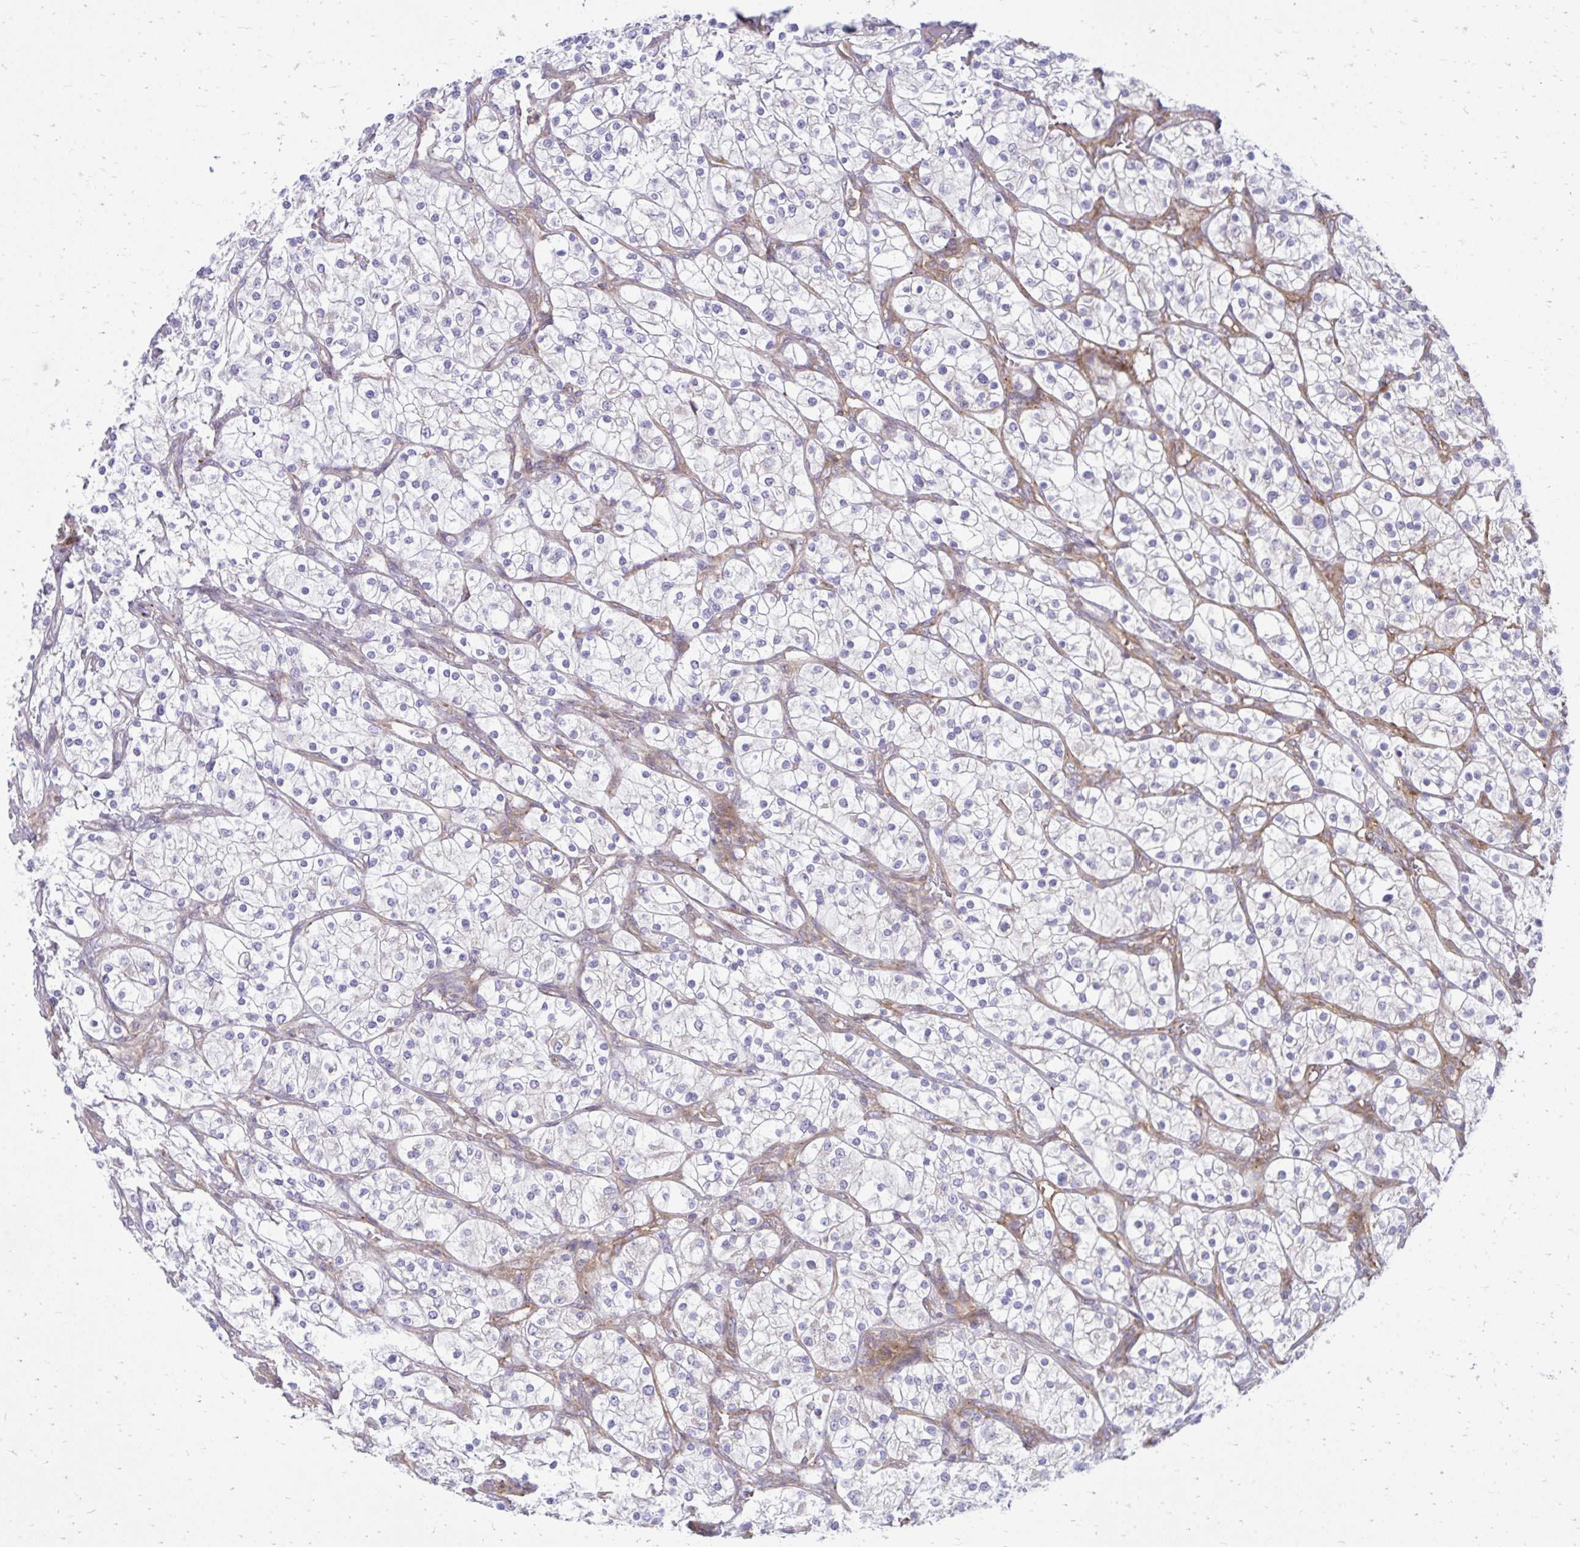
{"staining": {"intensity": "negative", "quantity": "none", "location": "none"}, "tissue": "renal cancer", "cell_type": "Tumor cells", "image_type": "cancer", "snomed": [{"axis": "morphology", "description": "Adenocarcinoma, NOS"}, {"axis": "topography", "description": "Kidney"}], "caption": "A photomicrograph of adenocarcinoma (renal) stained for a protein reveals no brown staining in tumor cells.", "gene": "ASAP1", "patient": {"sex": "male", "age": 80}}